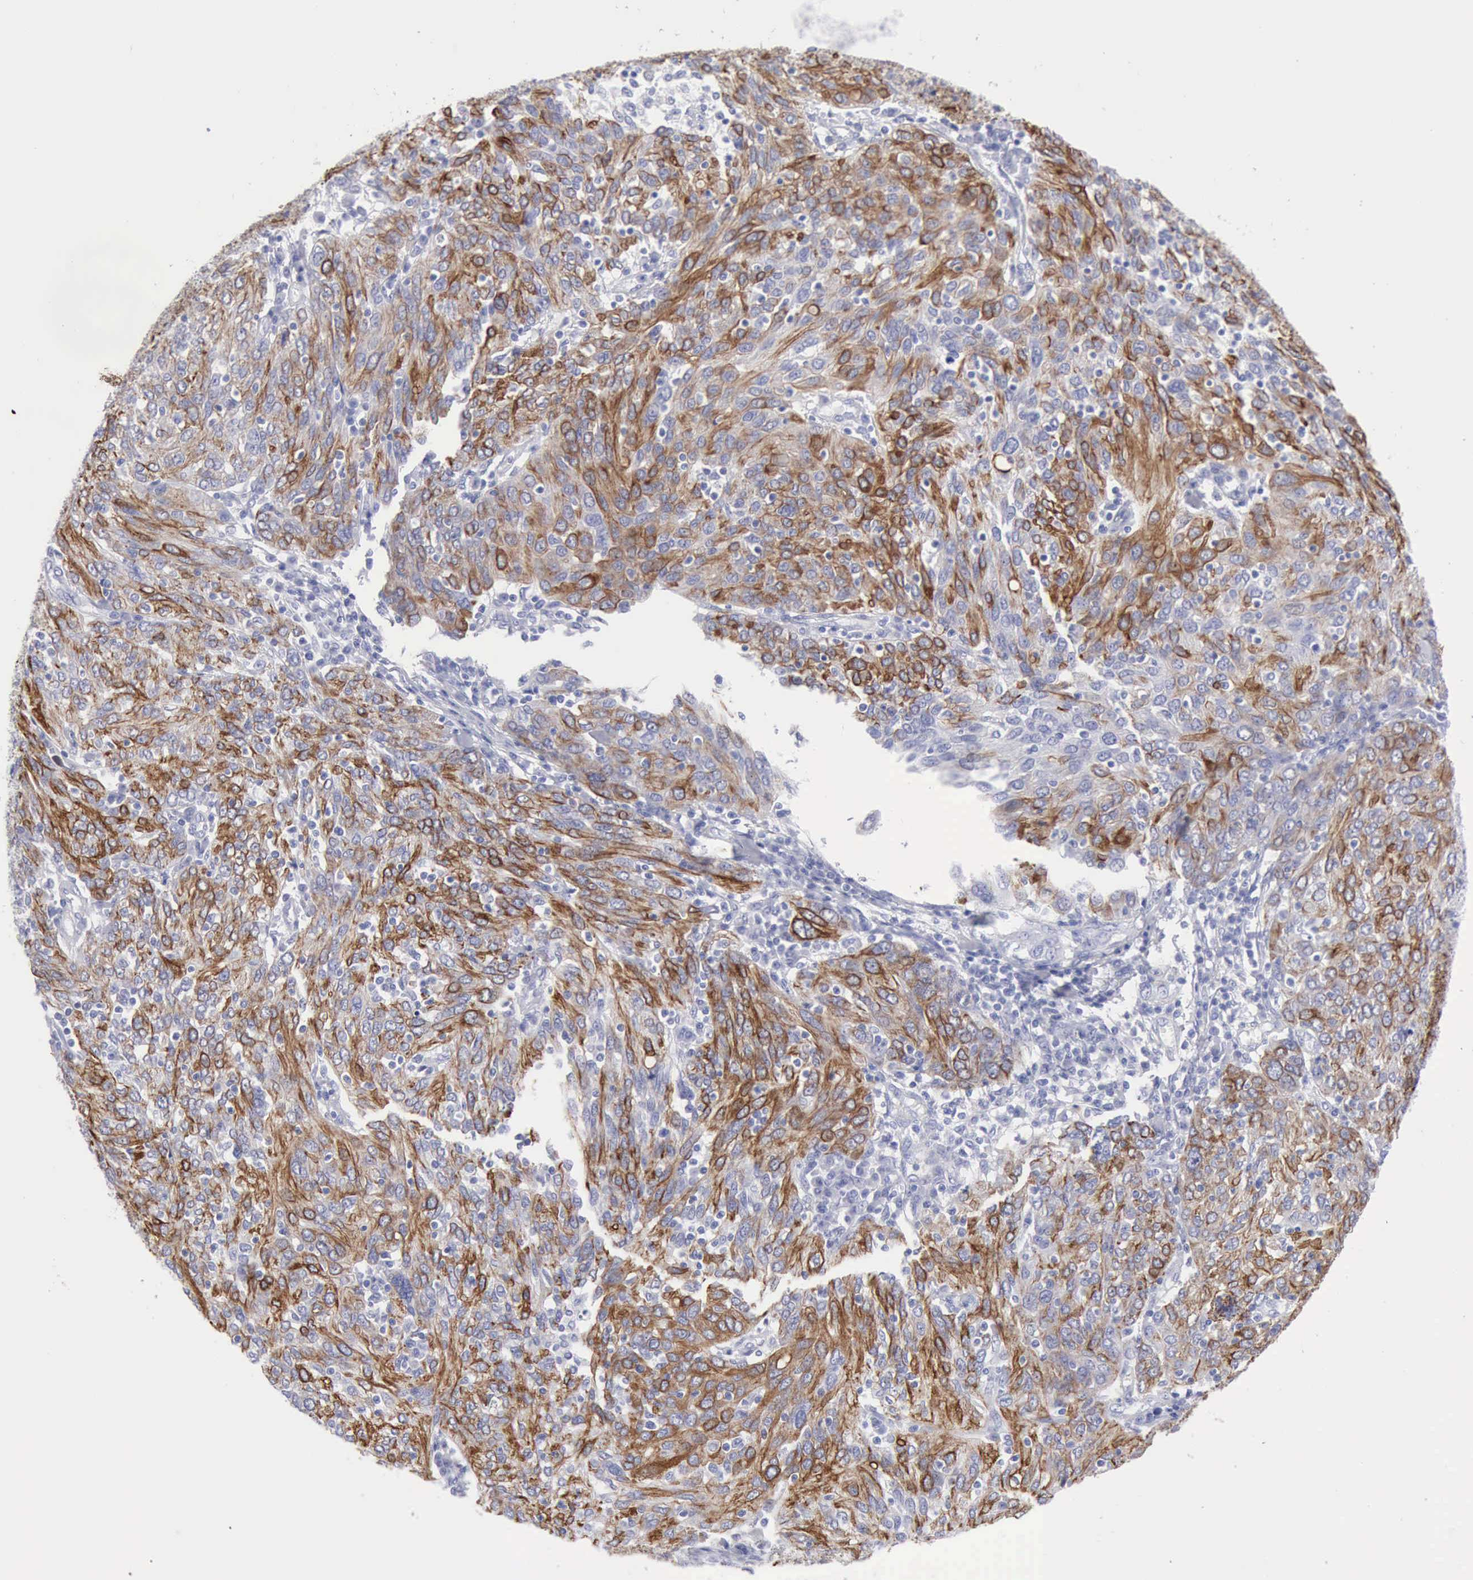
{"staining": {"intensity": "moderate", "quantity": "25%-75%", "location": "cytoplasmic/membranous"}, "tissue": "ovarian cancer", "cell_type": "Tumor cells", "image_type": "cancer", "snomed": [{"axis": "morphology", "description": "Carcinoma, endometroid"}, {"axis": "topography", "description": "Ovary"}], "caption": "An image of ovarian endometroid carcinoma stained for a protein displays moderate cytoplasmic/membranous brown staining in tumor cells.", "gene": "KRT5", "patient": {"sex": "female", "age": 50}}